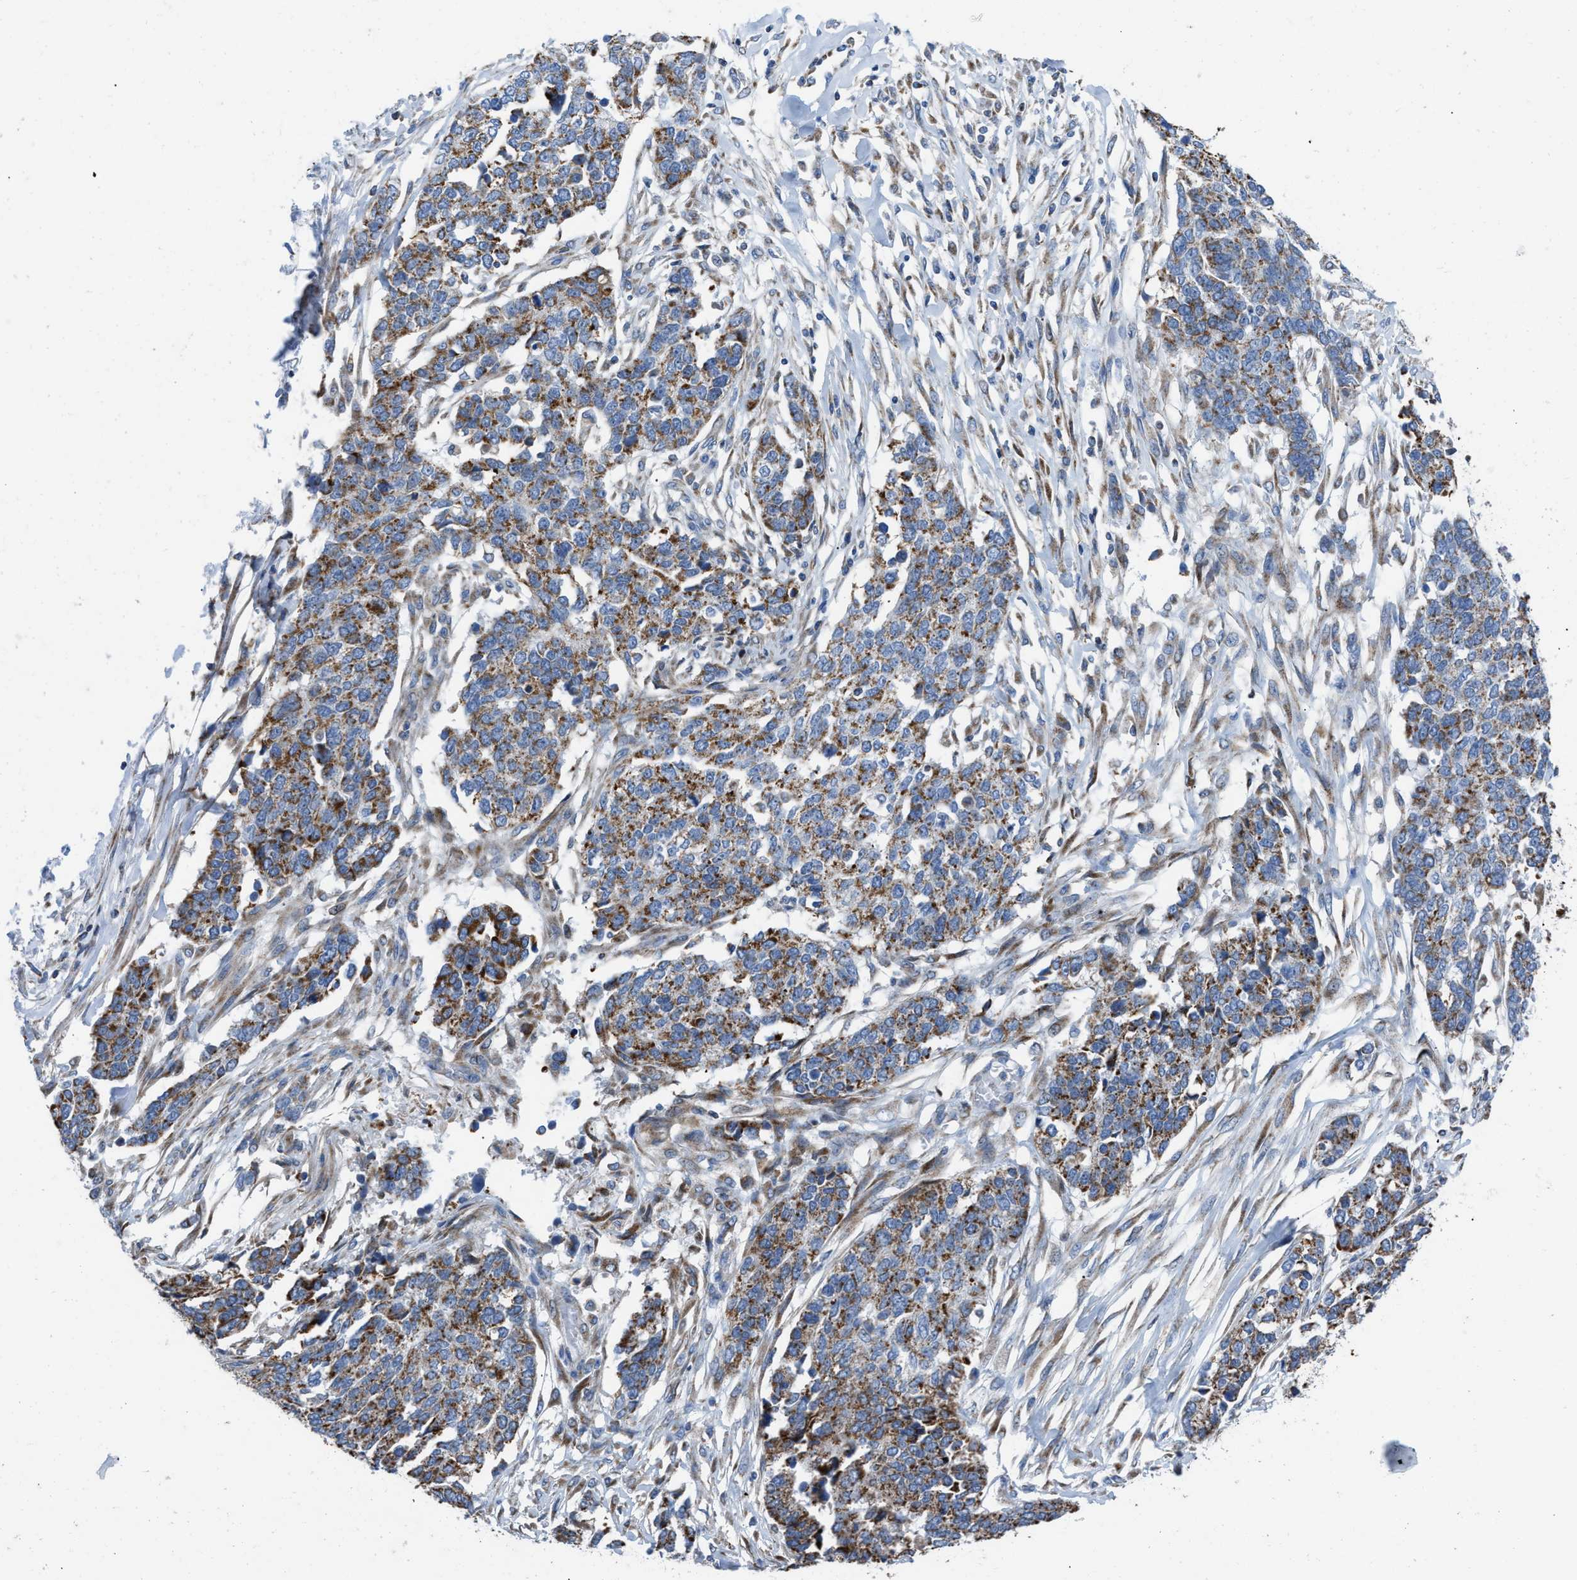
{"staining": {"intensity": "strong", "quantity": ">75%", "location": "cytoplasmic/membranous"}, "tissue": "ovarian cancer", "cell_type": "Tumor cells", "image_type": "cancer", "snomed": [{"axis": "morphology", "description": "Cystadenocarcinoma, serous, NOS"}, {"axis": "topography", "description": "Ovary"}], "caption": "About >75% of tumor cells in ovarian serous cystadenocarcinoma show strong cytoplasmic/membranous protein staining as visualized by brown immunohistochemical staining.", "gene": "ETFB", "patient": {"sex": "female", "age": 44}}